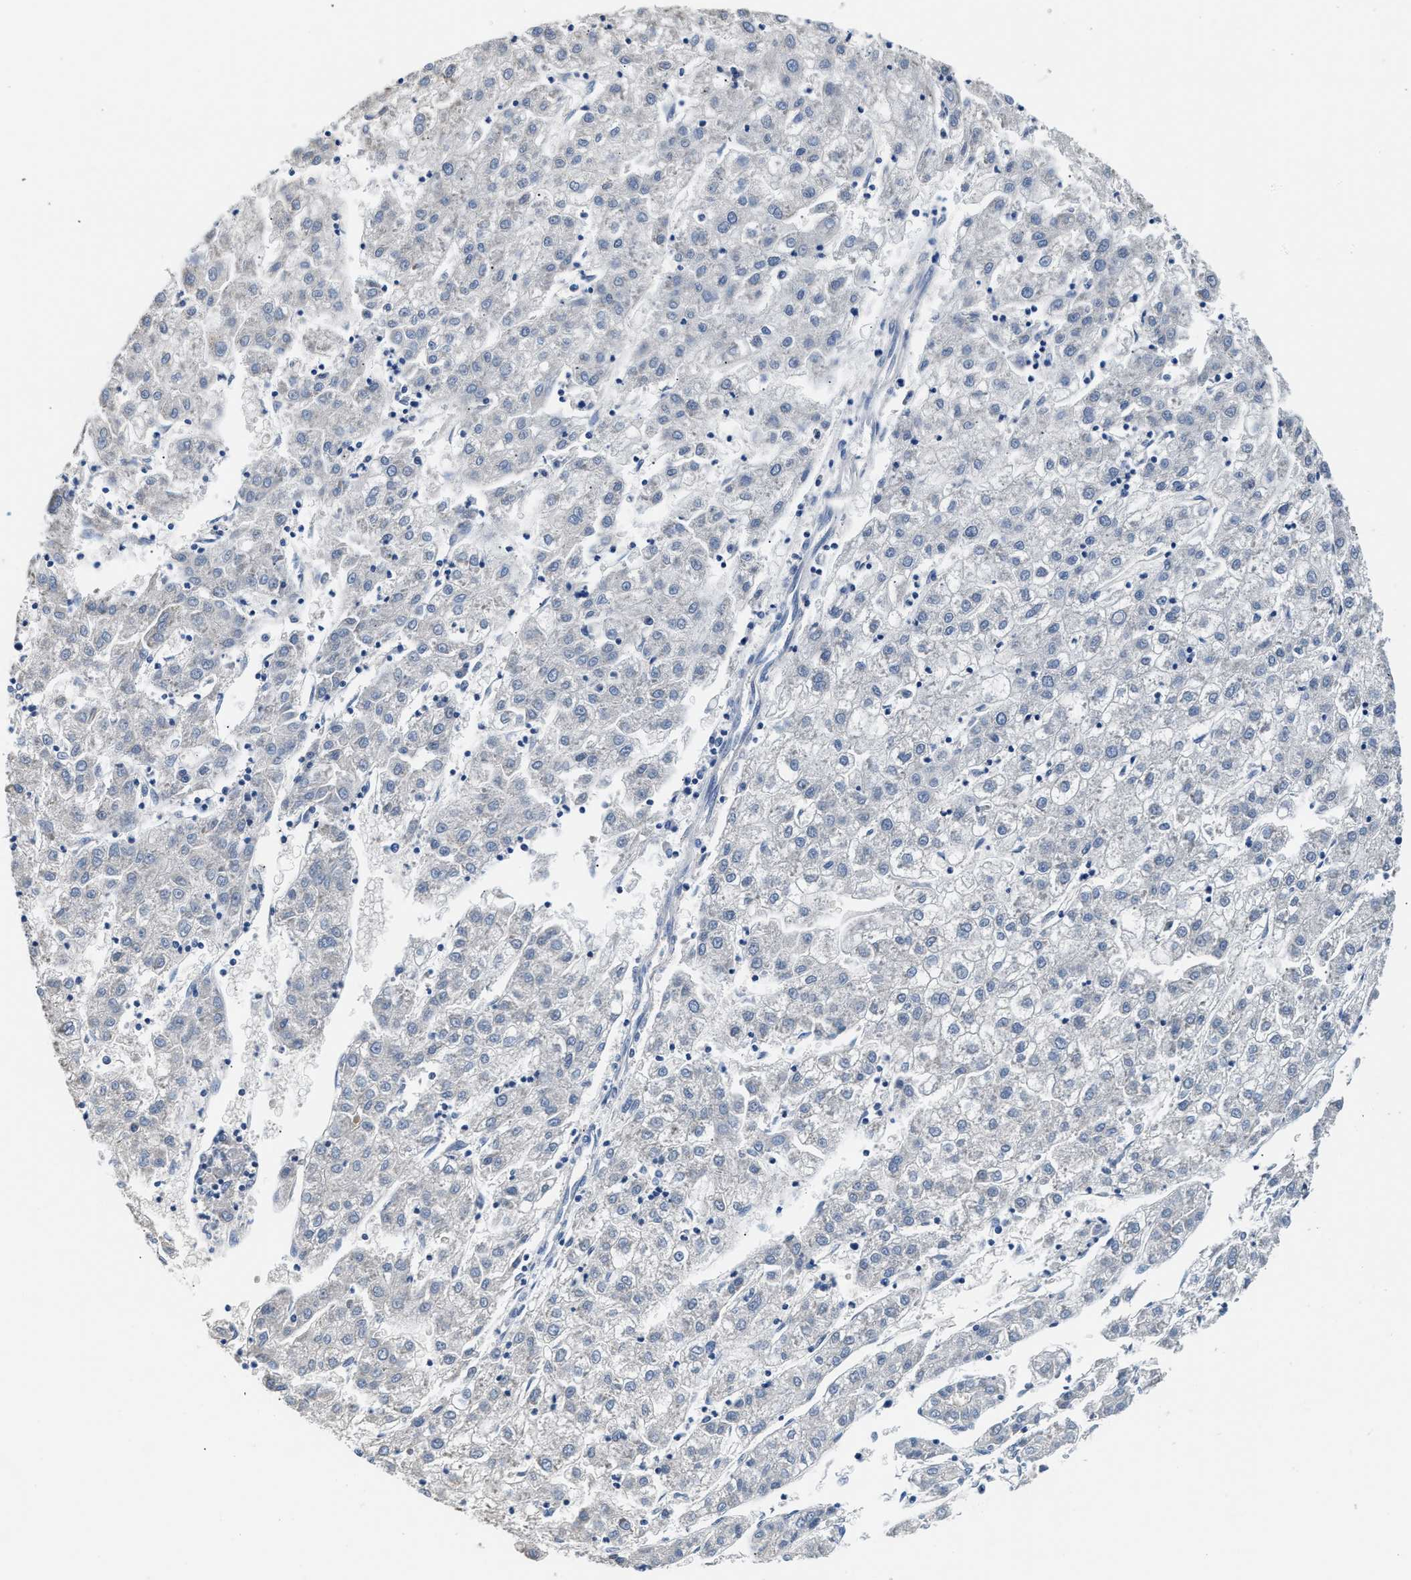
{"staining": {"intensity": "negative", "quantity": "none", "location": "none"}, "tissue": "liver cancer", "cell_type": "Tumor cells", "image_type": "cancer", "snomed": [{"axis": "morphology", "description": "Carcinoma, Hepatocellular, NOS"}, {"axis": "topography", "description": "Liver"}], "caption": "Liver hepatocellular carcinoma was stained to show a protein in brown. There is no significant staining in tumor cells. (Brightfield microscopy of DAB (3,3'-diaminobenzidine) immunohistochemistry (IHC) at high magnification).", "gene": "TEX2", "patient": {"sex": "male", "age": 72}}